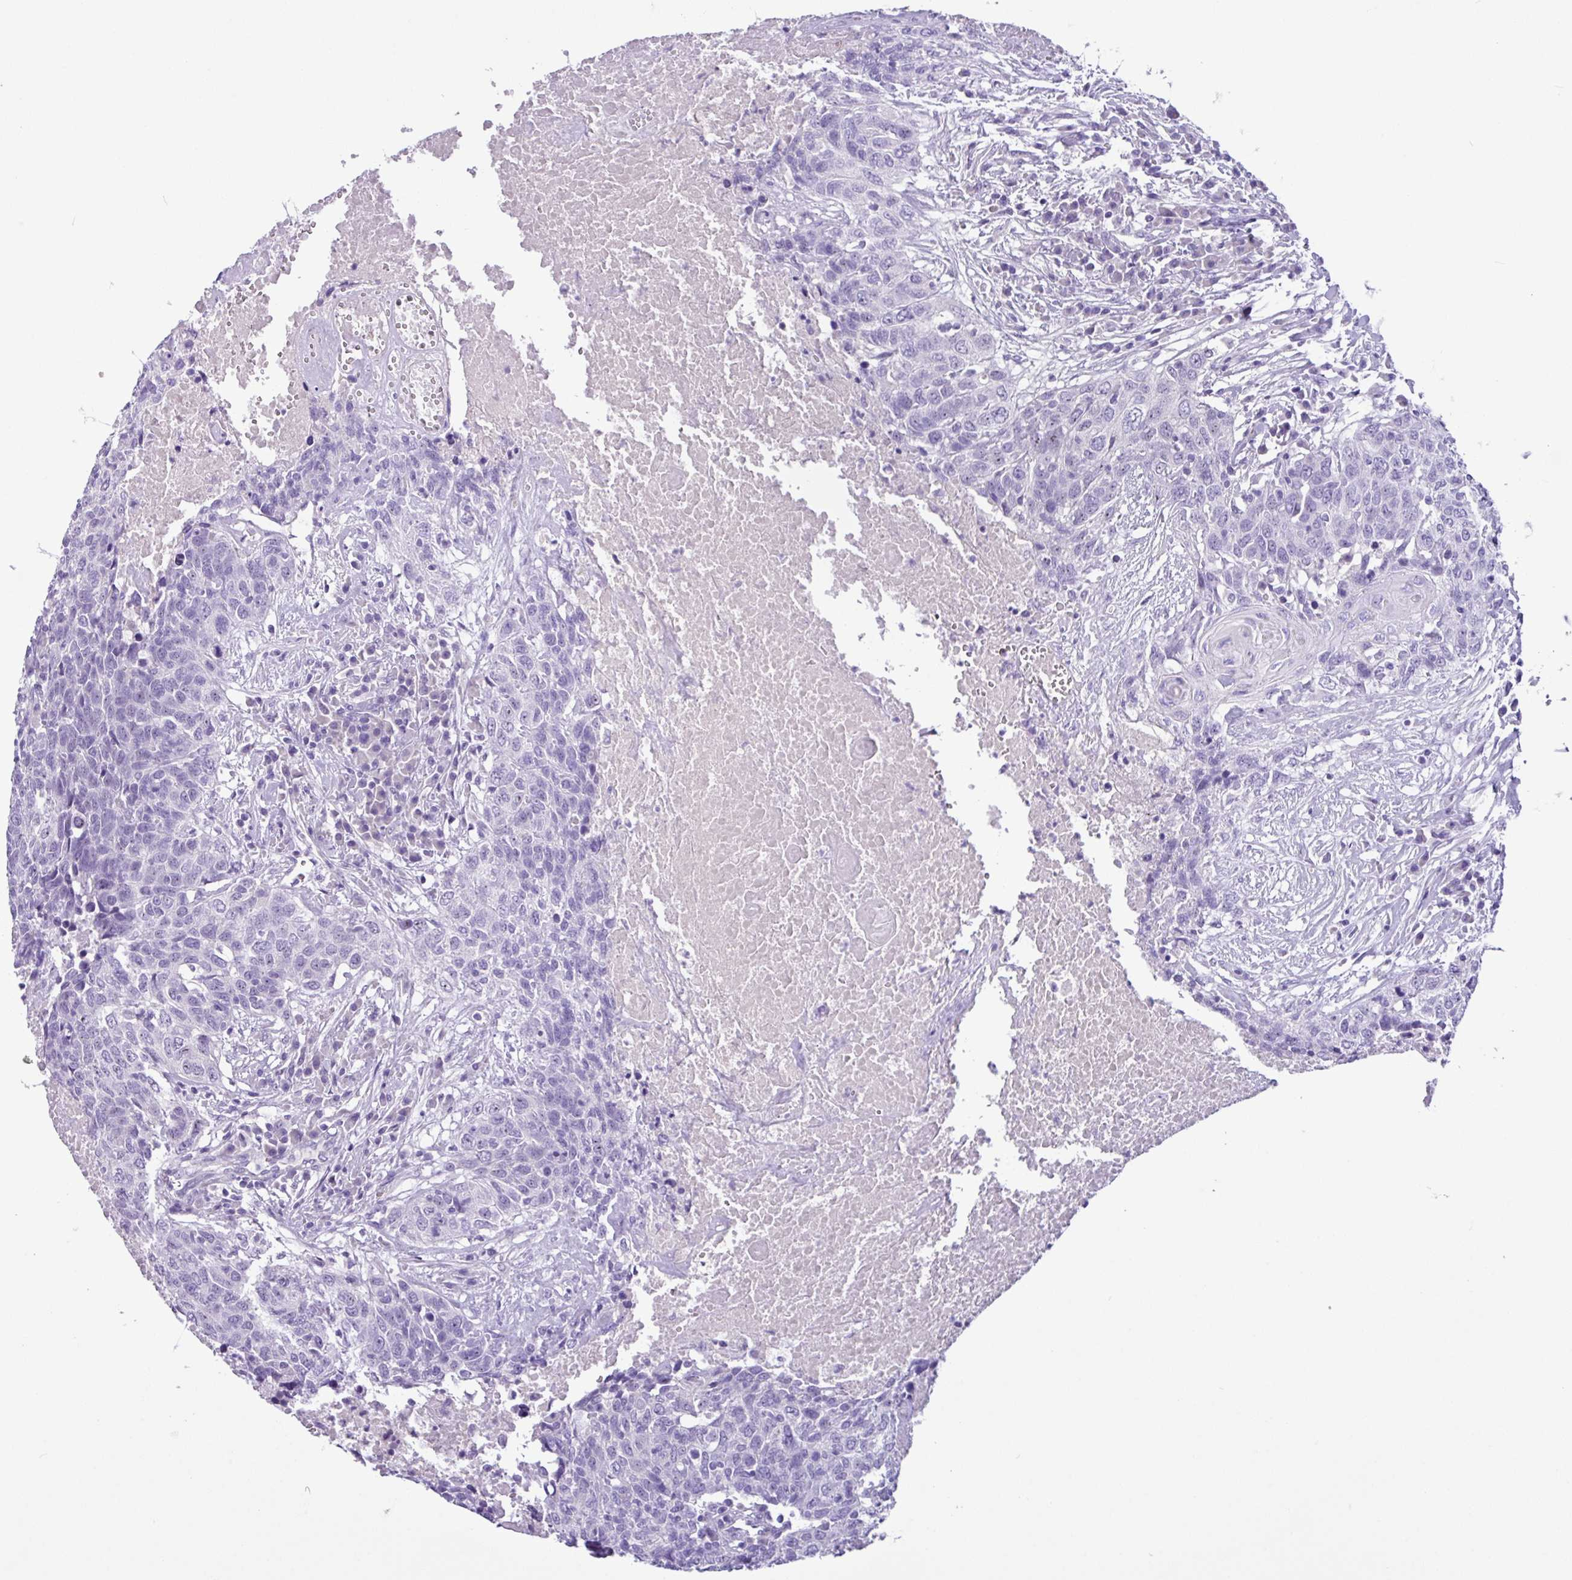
{"staining": {"intensity": "negative", "quantity": "none", "location": "none"}, "tissue": "head and neck cancer", "cell_type": "Tumor cells", "image_type": "cancer", "snomed": [{"axis": "morphology", "description": "Squamous cell carcinoma, NOS"}, {"axis": "topography", "description": "Head-Neck"}], "caption": "A high-resolution micrograph shows immunohistochemistry (IHC) staining of squamous cell carcinoma (head and neck), which shows no significant positivity in tumor cells.", "gene": "MRM2", "patient": {"sex": "male", "age": 66}}